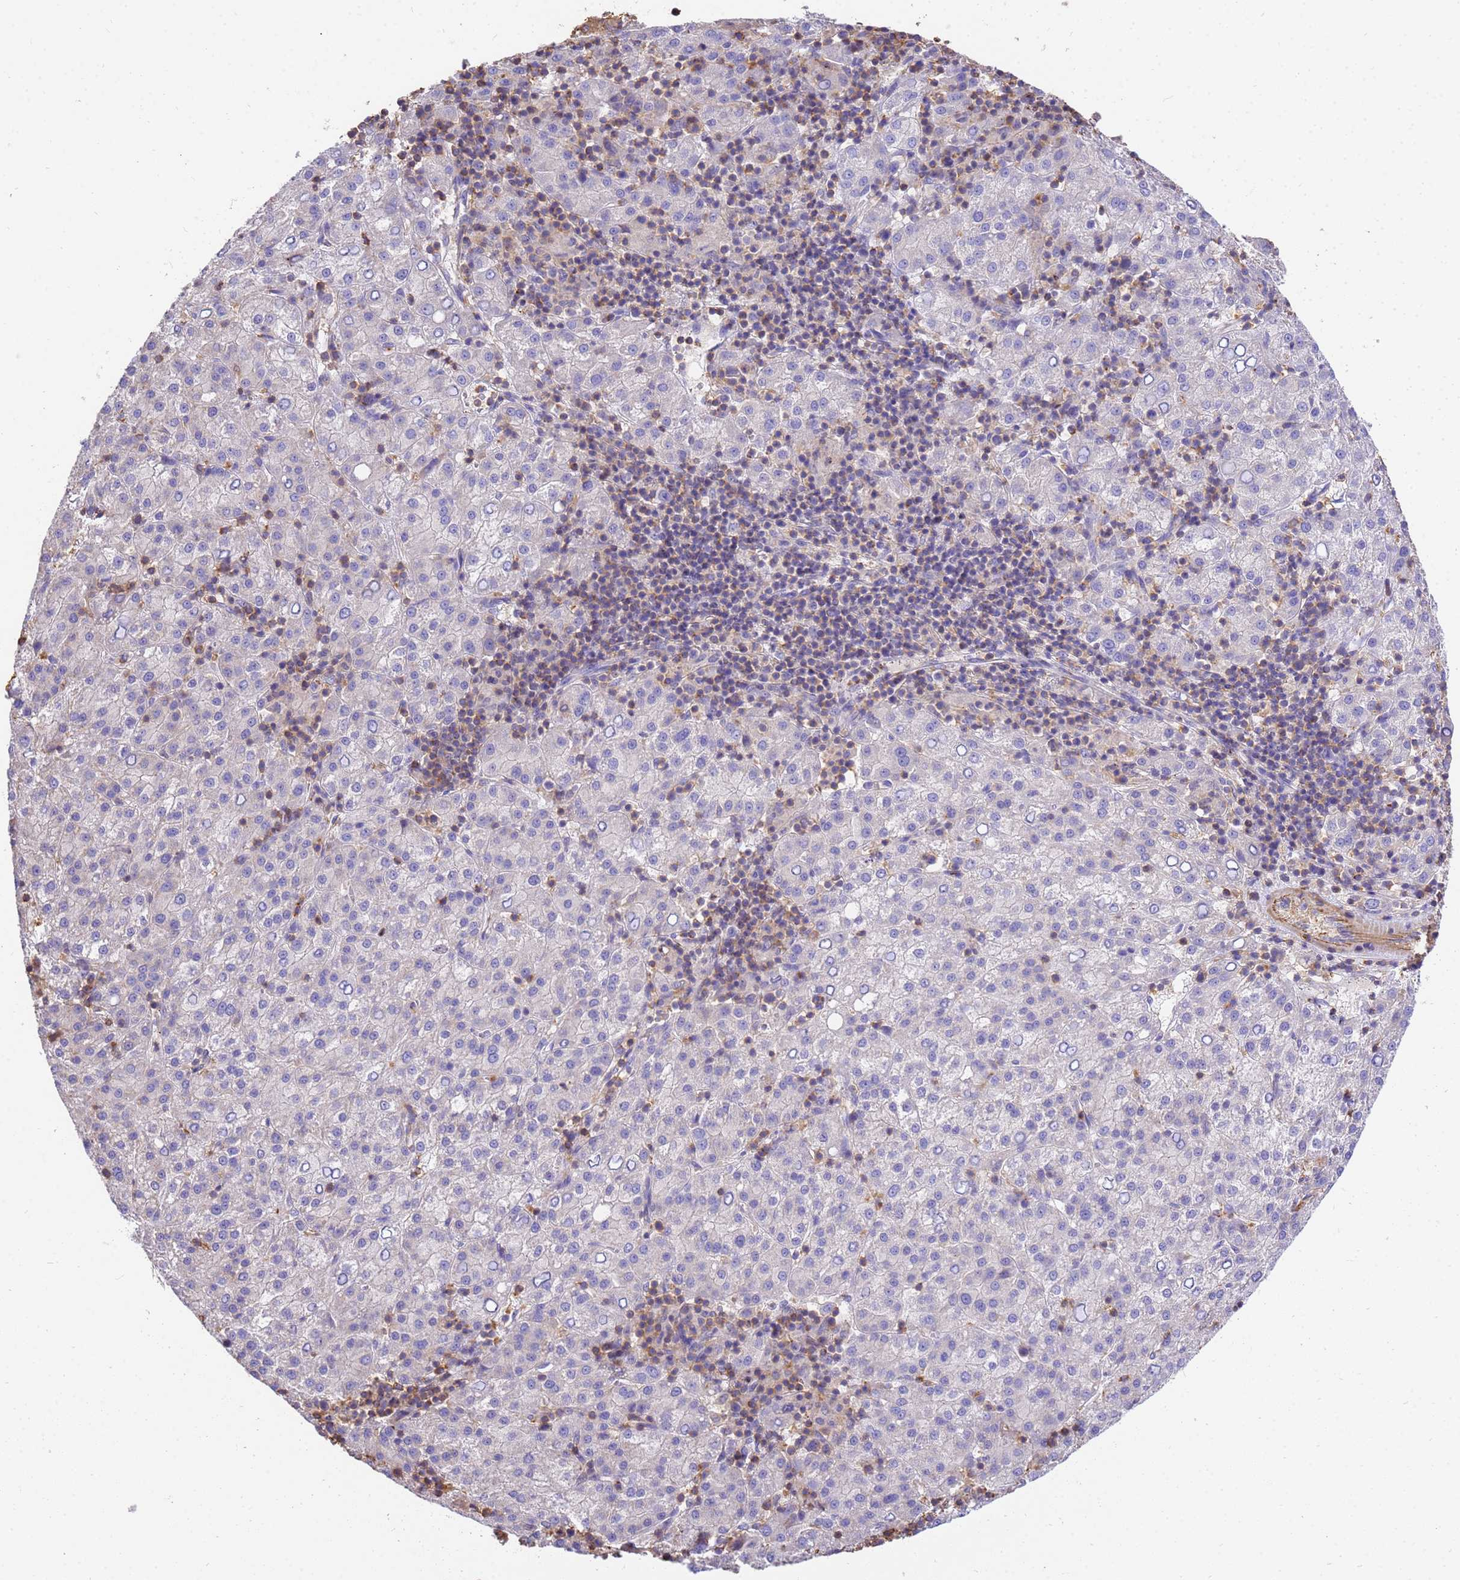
{"staining": {"intensity": "negative", "quantity": "none", "location": "none"}, "tissue": "liver cancer", "cell_type": "Tumor cells", "image_type": "cancer", "snomed": [{"axis": "morphology", "description": "Carcinoma, Hepatocellular, NOS"}, {"axis": "topography", "description": "Liver"}], "caption": "Immunohistochemistry micrograph of neoplastic tissue: human liver cancer (hepatocellular carcinoma) stained with DAB demonstrates no significant protein positivity in tumor cells. (DAB (3,3'-diaminobenzidine) IHC, high magnification).", "gene": "WDR64", "patient": {"sex": "female", "age": 58}}